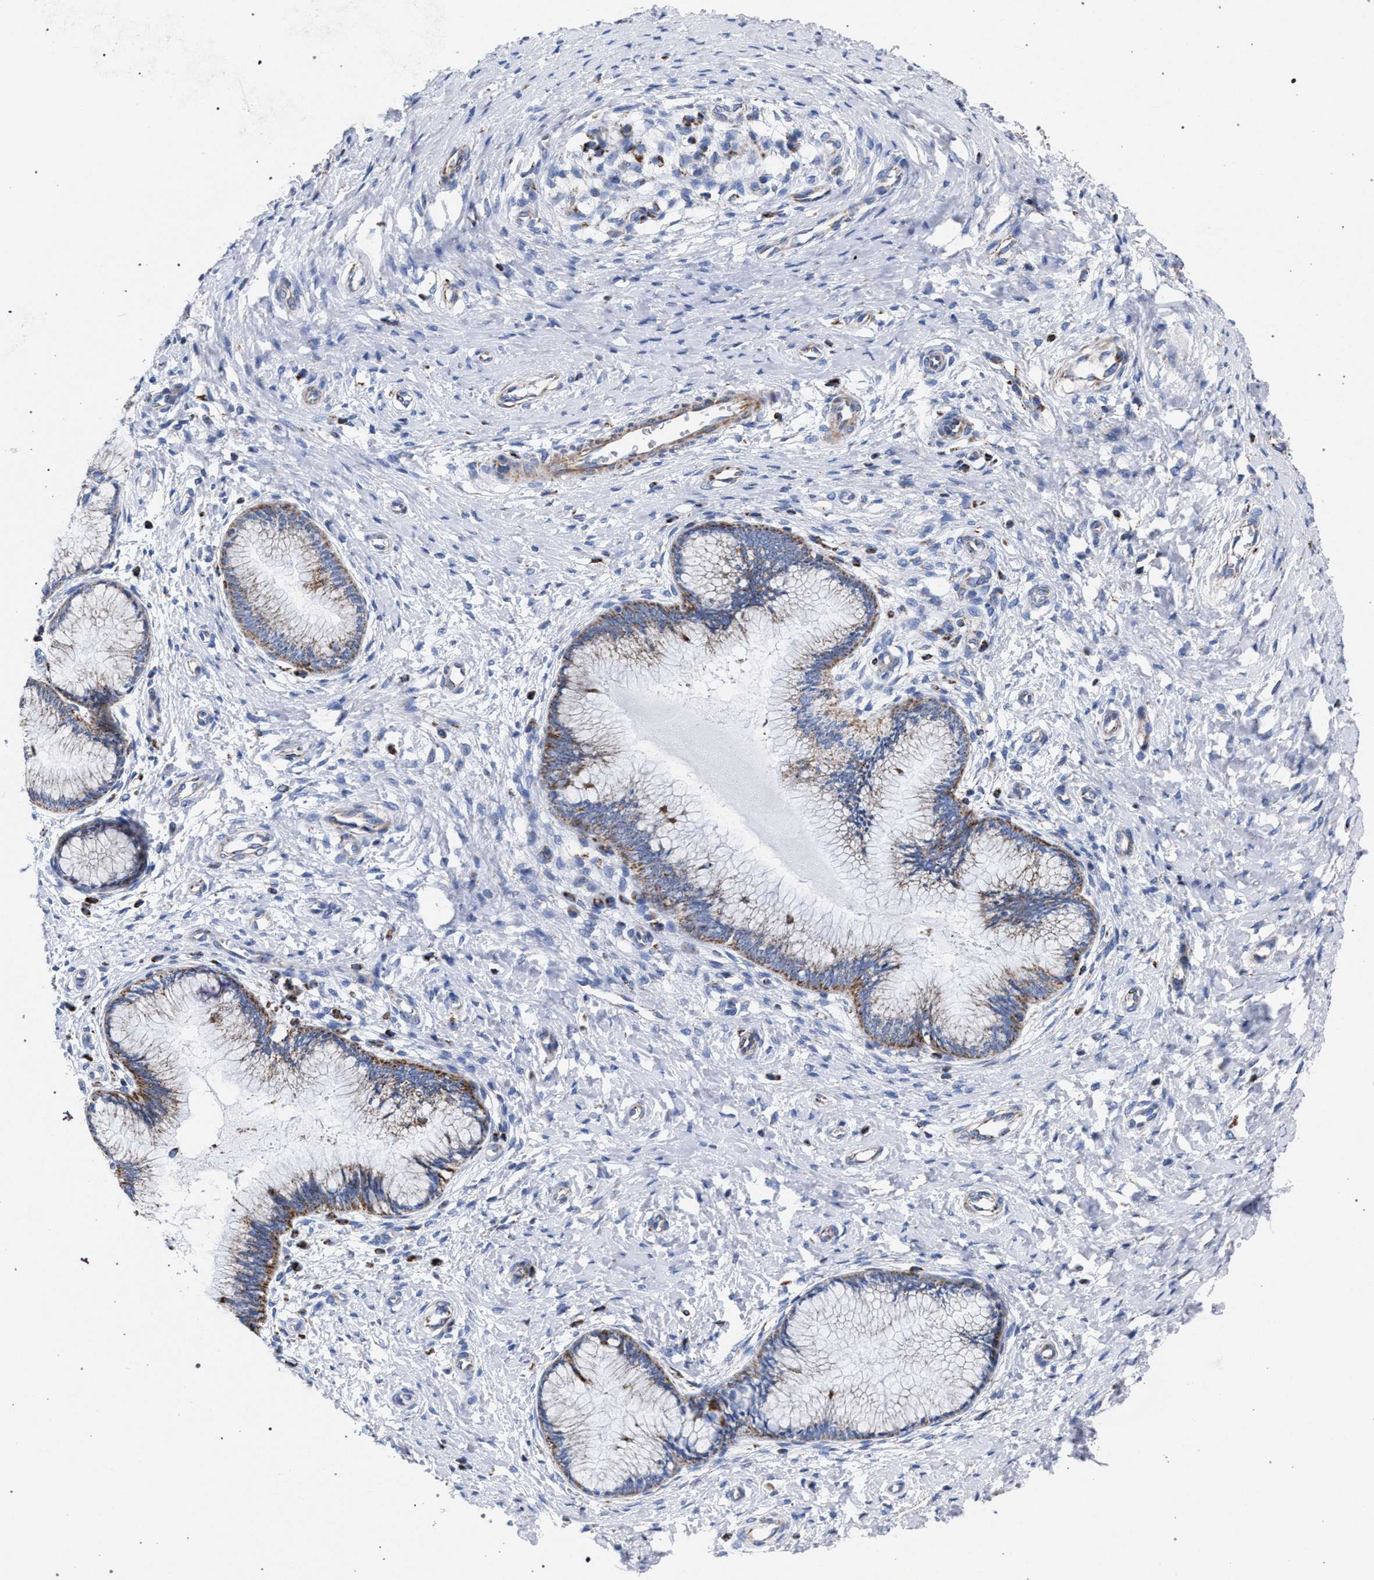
{"staining": {"intensity": "moderate", "quantity": ">75%", "location": "cytoplasmic/membranous"}, "tissue": "cervix", "cell_type": "Glandular cells", "image_type": "normal", "snomed": [{"axis": "morphology", "description": "Normal tissue, NOS"}, {"axis": "topography", "description": "Cervix"}], "caption": "Cervix stained with immunohistochemistry reveals moderate cytoplasmic/membranous positivity in approximately >75% of glandular cells.", "gene": "ACADS", "patient": {"sex": "female", "age": 55}}